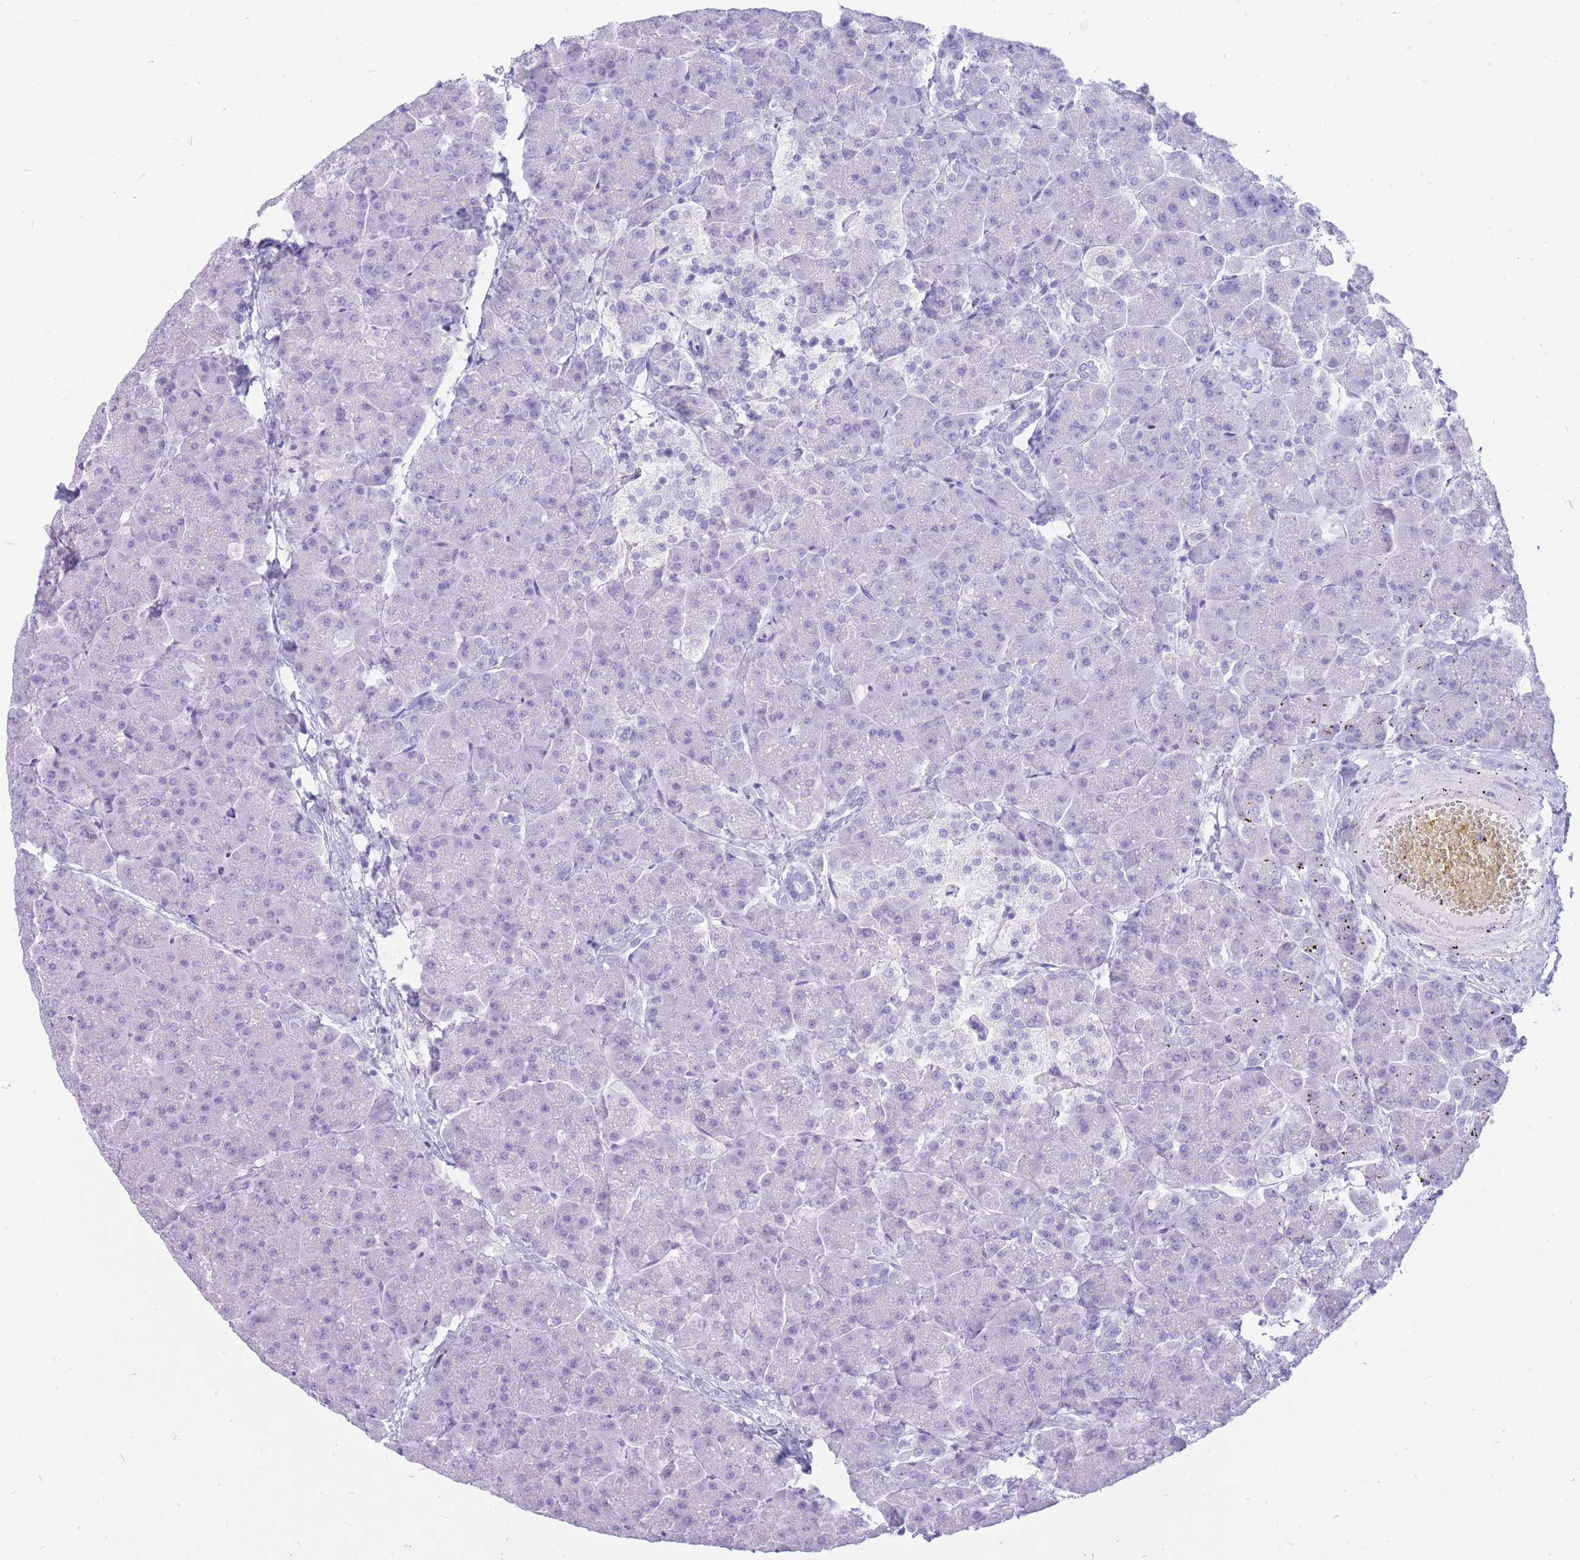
{"staining": {"intensity": "negative", "quantity": "none", "location": "none"}, "tissue": "pancreas", "cell_type": "Exocrine glandular cells", "image_type": "normal", "snomed": [{"axis": "morphology", "description": "Normal tissue, NOS"}, {"axis": "topography", "description": "Pancreas"}, {"axis": "topography", "description": "Peripheral nerve tissue"}], "caption": "DAB (3,3'-diaminobenzidine) immunohistochemical staining of unremarkable human pancreas shows no significant positivity in exocrine glandular cells. (Stains: DAB (3,3'-diaminobenzidine) immunohistochemistry (IHC) with hematoxylin counter stain, Microscopy: brightfield microscopy at high magnification).", "gene": "ZFP37", "patient": {"sex": "male", "age": 54}}